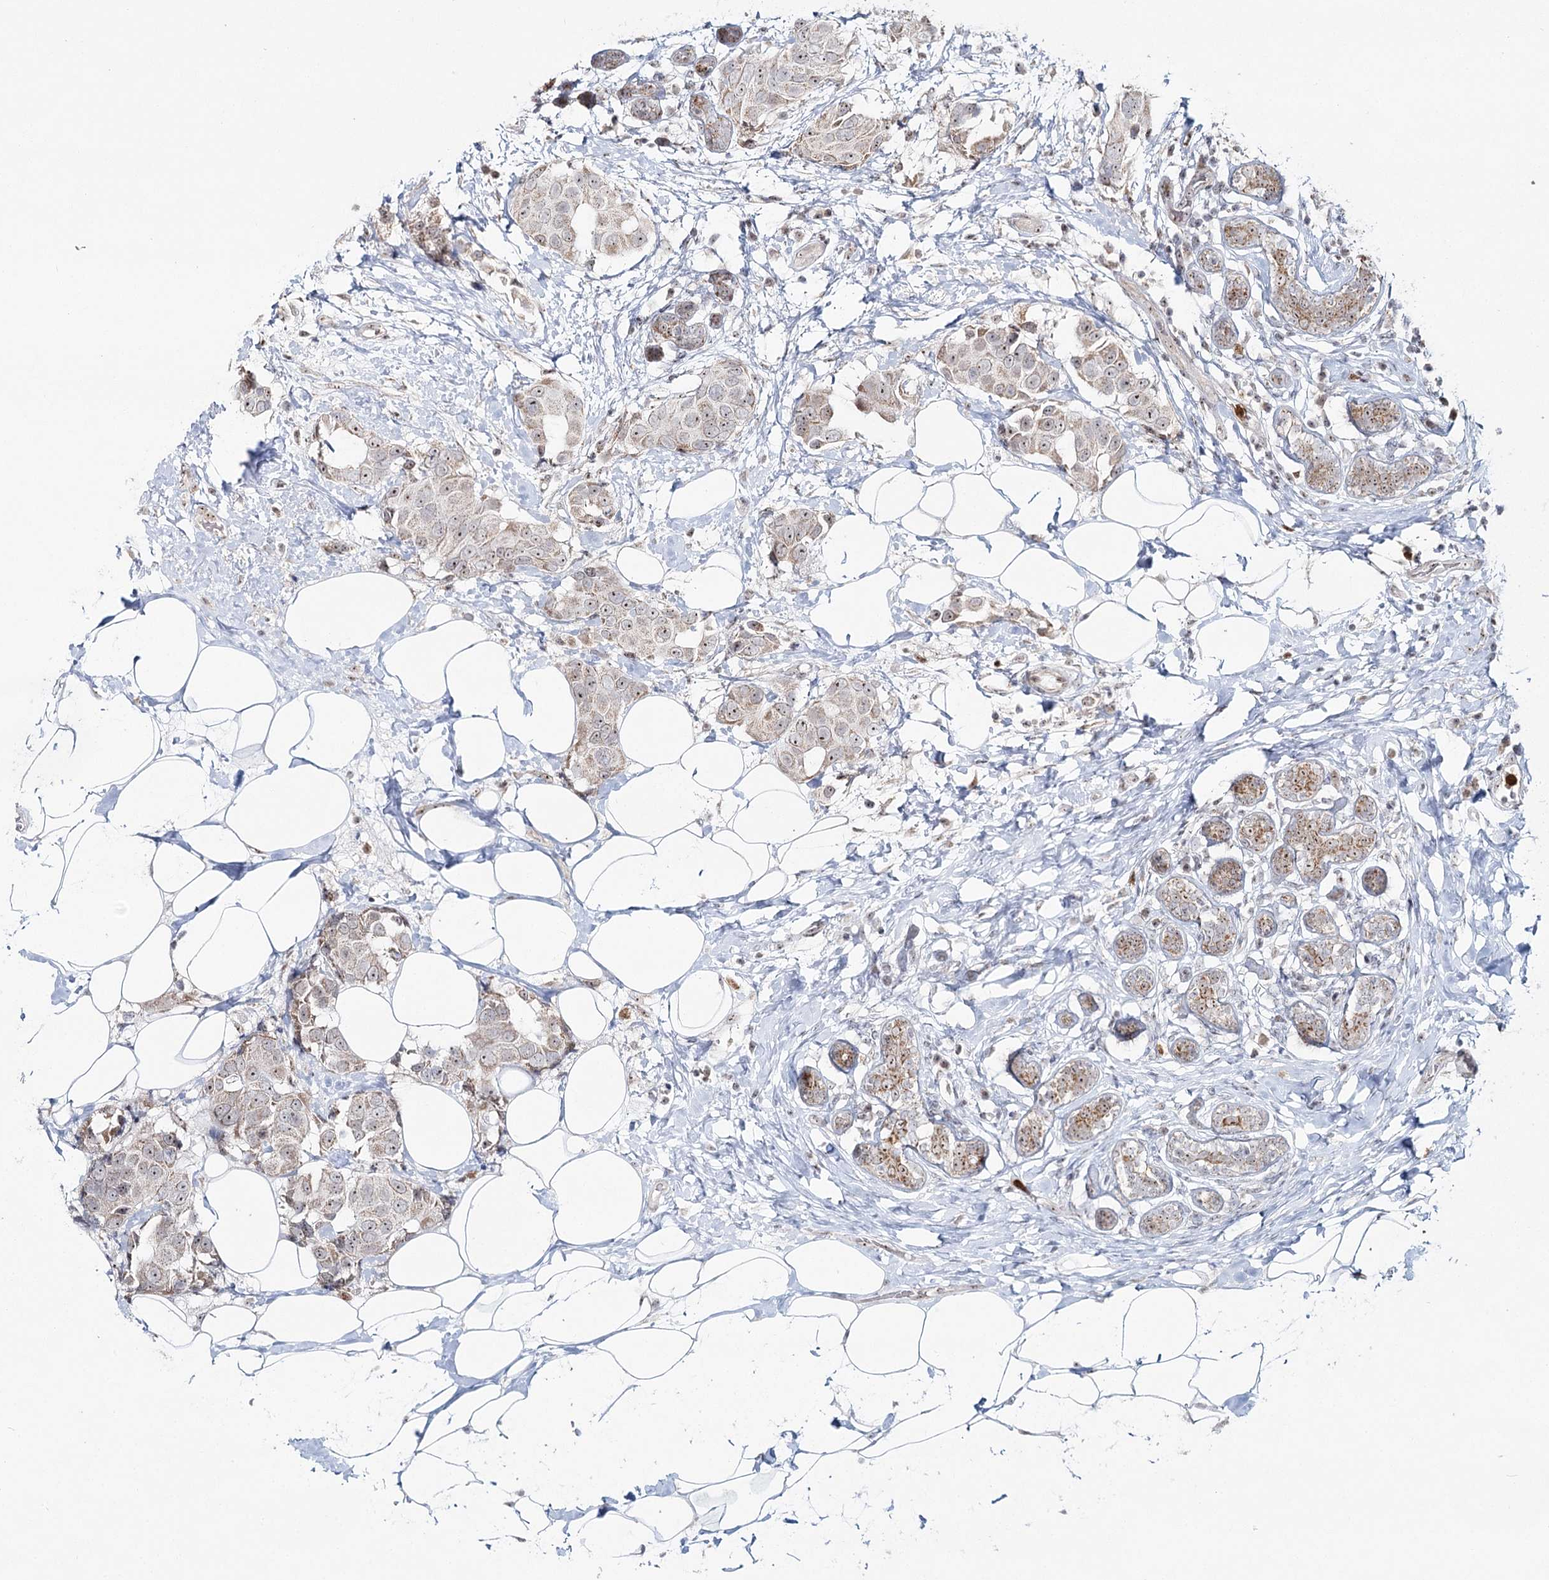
{"staining": {"intensity": "weak", "quantity": ">75%", "location": "cytoplasmic/membranous,nuclear"}, "tissue": "breast cancer", "cell_type": "Tumor cells", "image_type": "cancer", "snomed": [{"axis": "morphology", "description": "Normal tissue, NOS"}, {"axis": "morphology", "description": "Duct carcinoma"}, {"axis": "topography", "description": "Breast"}], "caption": "There is low levels of weak cytoplasmic/membranous and nuclear staining in tumor cells of breast invasive ductal carcinoma, as demonstrated by immunohistochemical staining (brown color).", "gene": "ATAD1", "patient": {"sex": "female", "age": 39}}